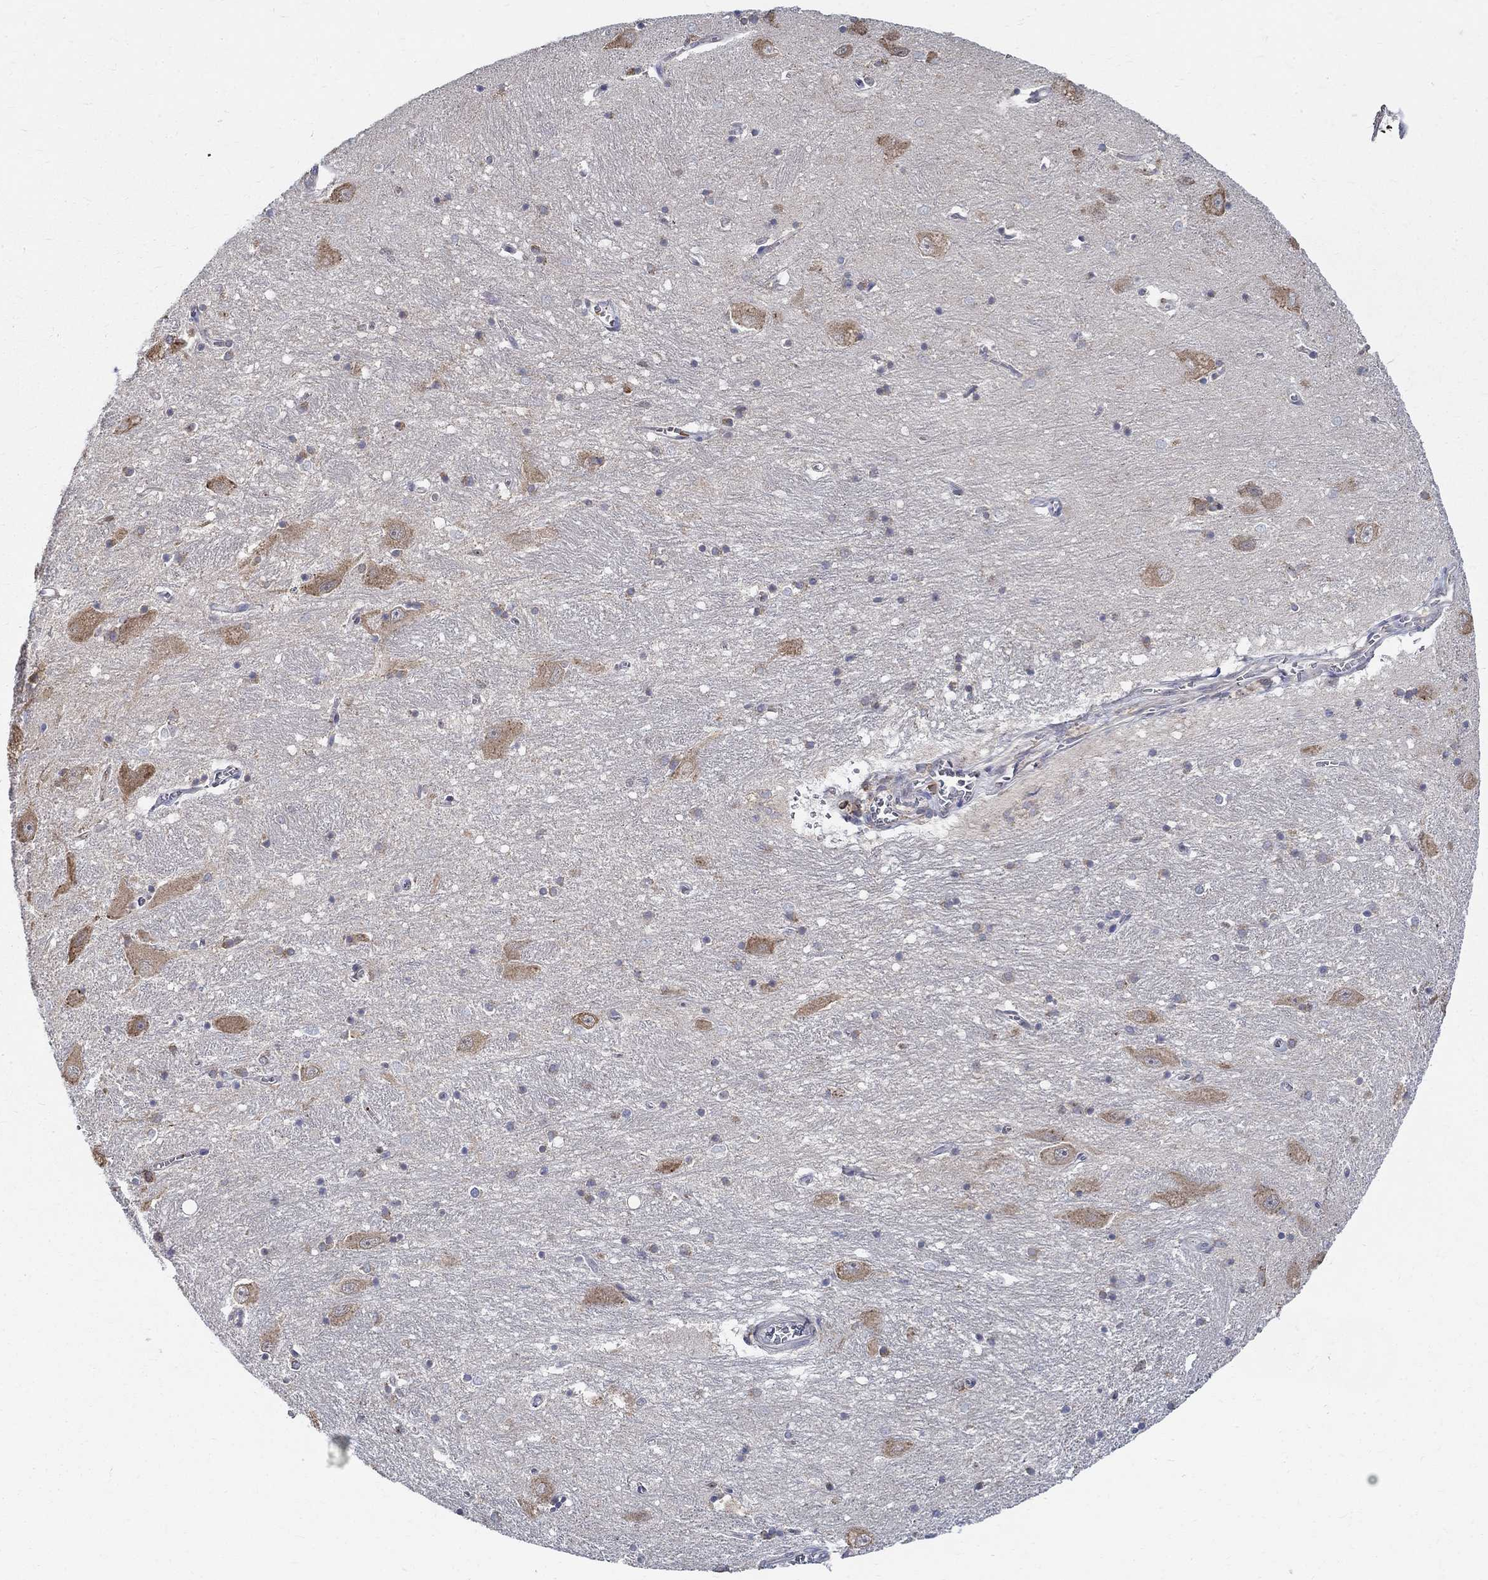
{"staining": {"intensity": "weak", "quantity": "<25%", "location": "cytoplasmic/membranous"}, "tissue": "caudate", "cell_type": "Glial cells", "image_type": "normal", "snomed": [{"axis": "morphology", "description": "Normal tissue, NOS"}, {"axis": "topography", "description": "Lateral ventricle wall"}], "caption": "This is an IHC image of unremarkable caudate. There is no expression in glial cells.", "gene": "AGAP2", "patient": {"sex": "male", "age": 54}}